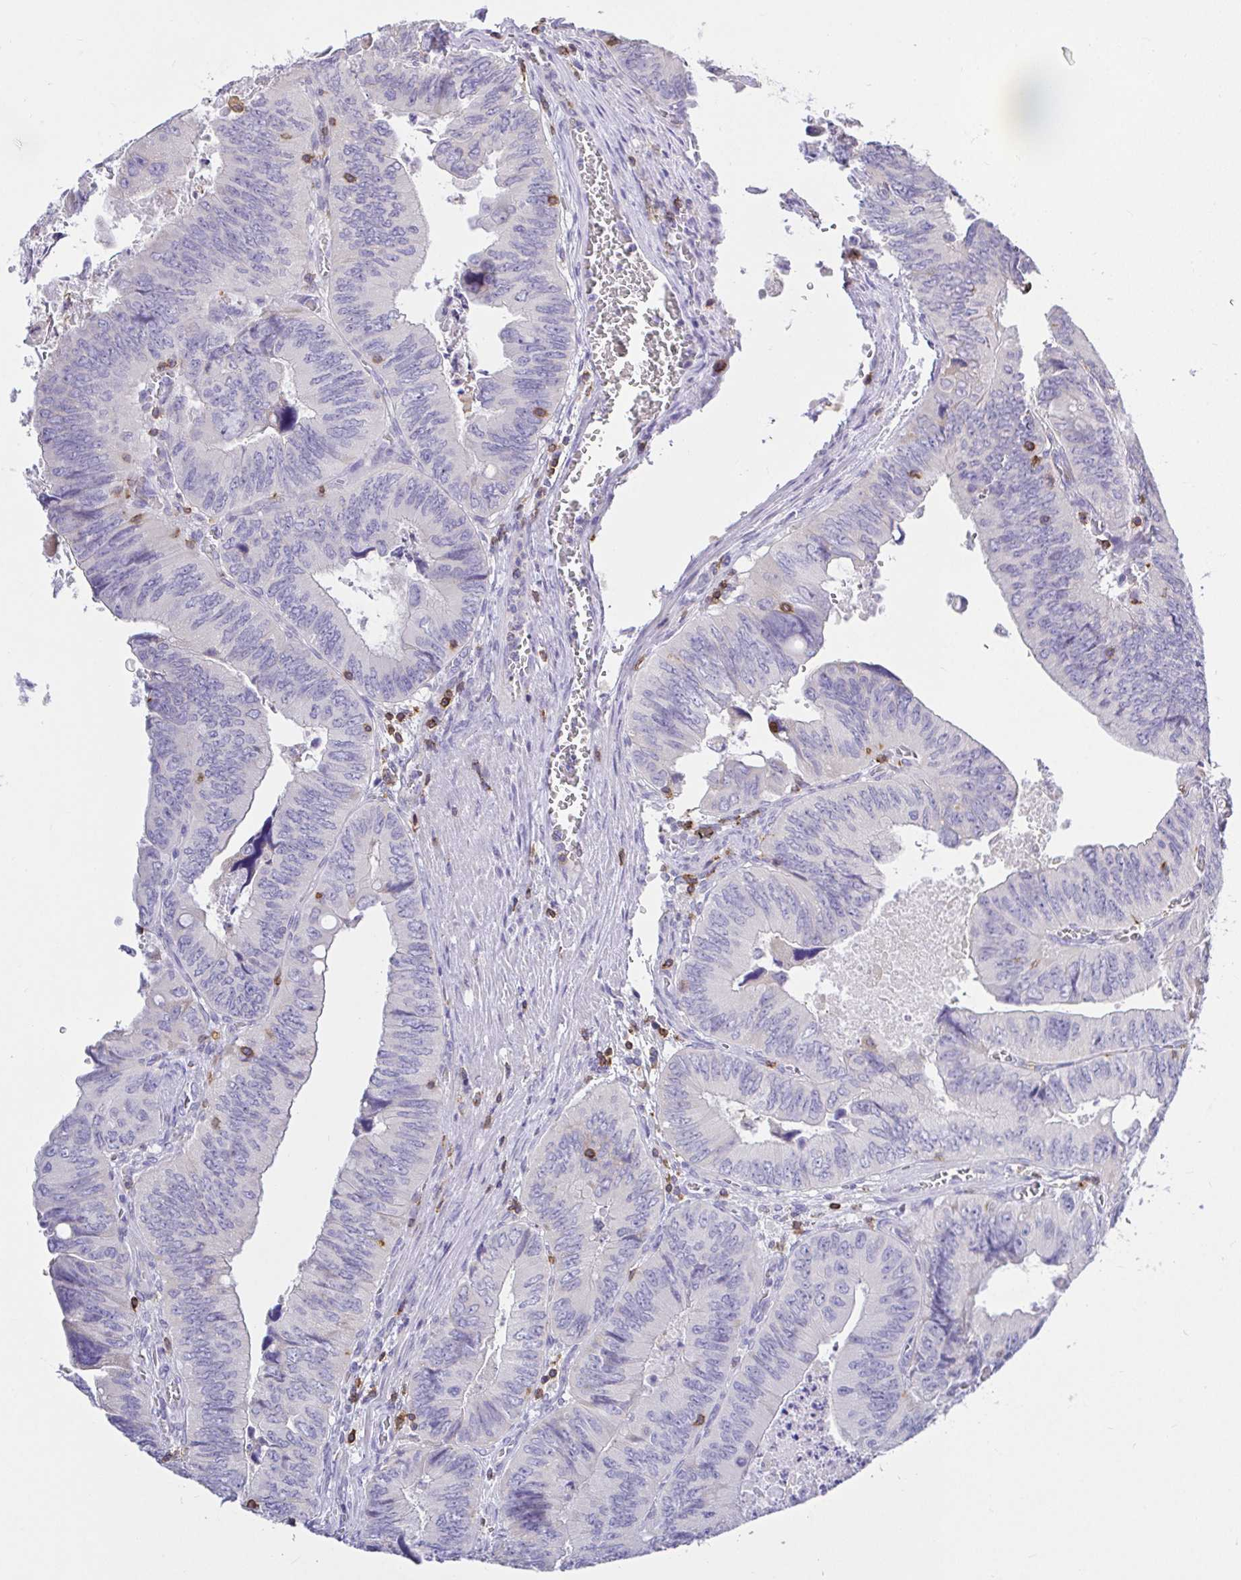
{"staining": {"intensity": "negative", "quantity": "none", "location": "none"}, "tissue": "colorectal cancer", "cell_type": "Tumor cells", "image_type": "cancer", "snomed": [{"axis": "morphology", "description": "Adenocarcinoma, NOS"}, {"axis": "topography", "description": "Colon"}], "caption": "Tumor cells are negative for brown protein staining in adenocarcinoma (colorectal).", "gene": "SKAP1", "patient": {"sex": "female", "age": 84}}